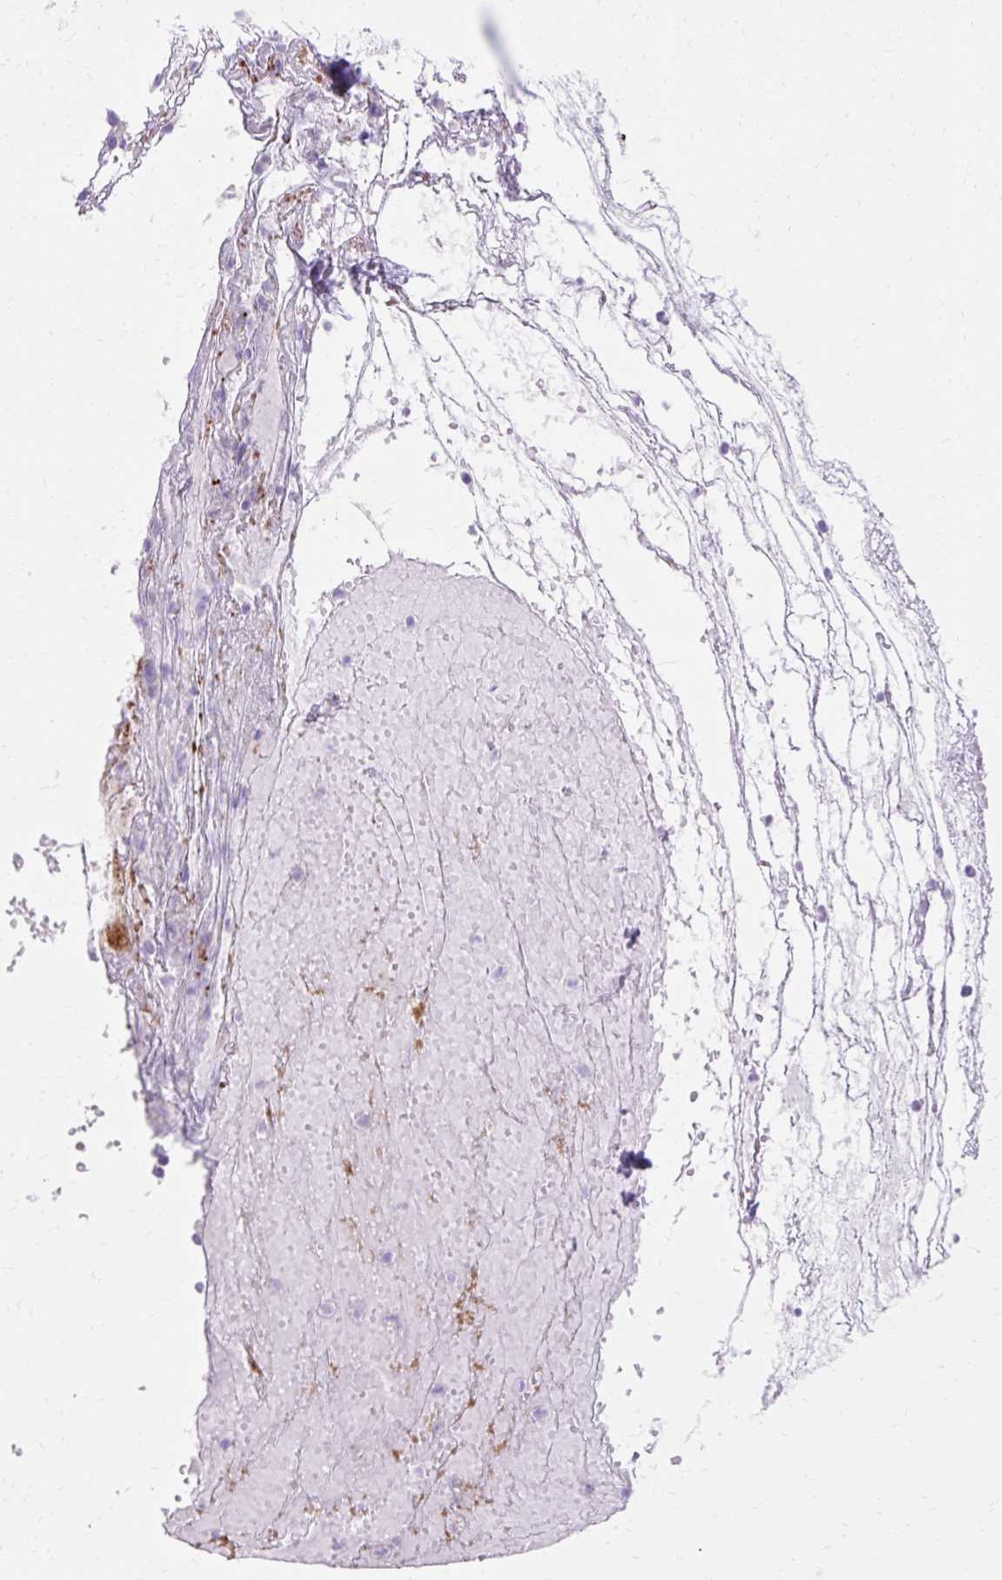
{"staining": {"intensity": "negative", "quantity": "none", "location": "none"}, "tissue": "nasopharynx", "cell_type": "Respiratory epithelial cells", "image_type": "normal", "snomed": [{"axis": "morphology", "description": "Normal tissue, NOS"}, {"axis": "morphology", "description": "Inflammation, NOS"}, {"axis": "topography", "description": "Nasopharynx"}], "caption": "Immunohistochemistry histopathology image of unremarkable nasopharynx: human nasopharynx stained with DAB displays no significant protein positivity in respiratory epithelial cells. (DAB (3,3'-diaminobenzidine) immunohistochemistry, high magnification).", "gene": "CORO7", "patient": {"sex": "male", "age": 54}}